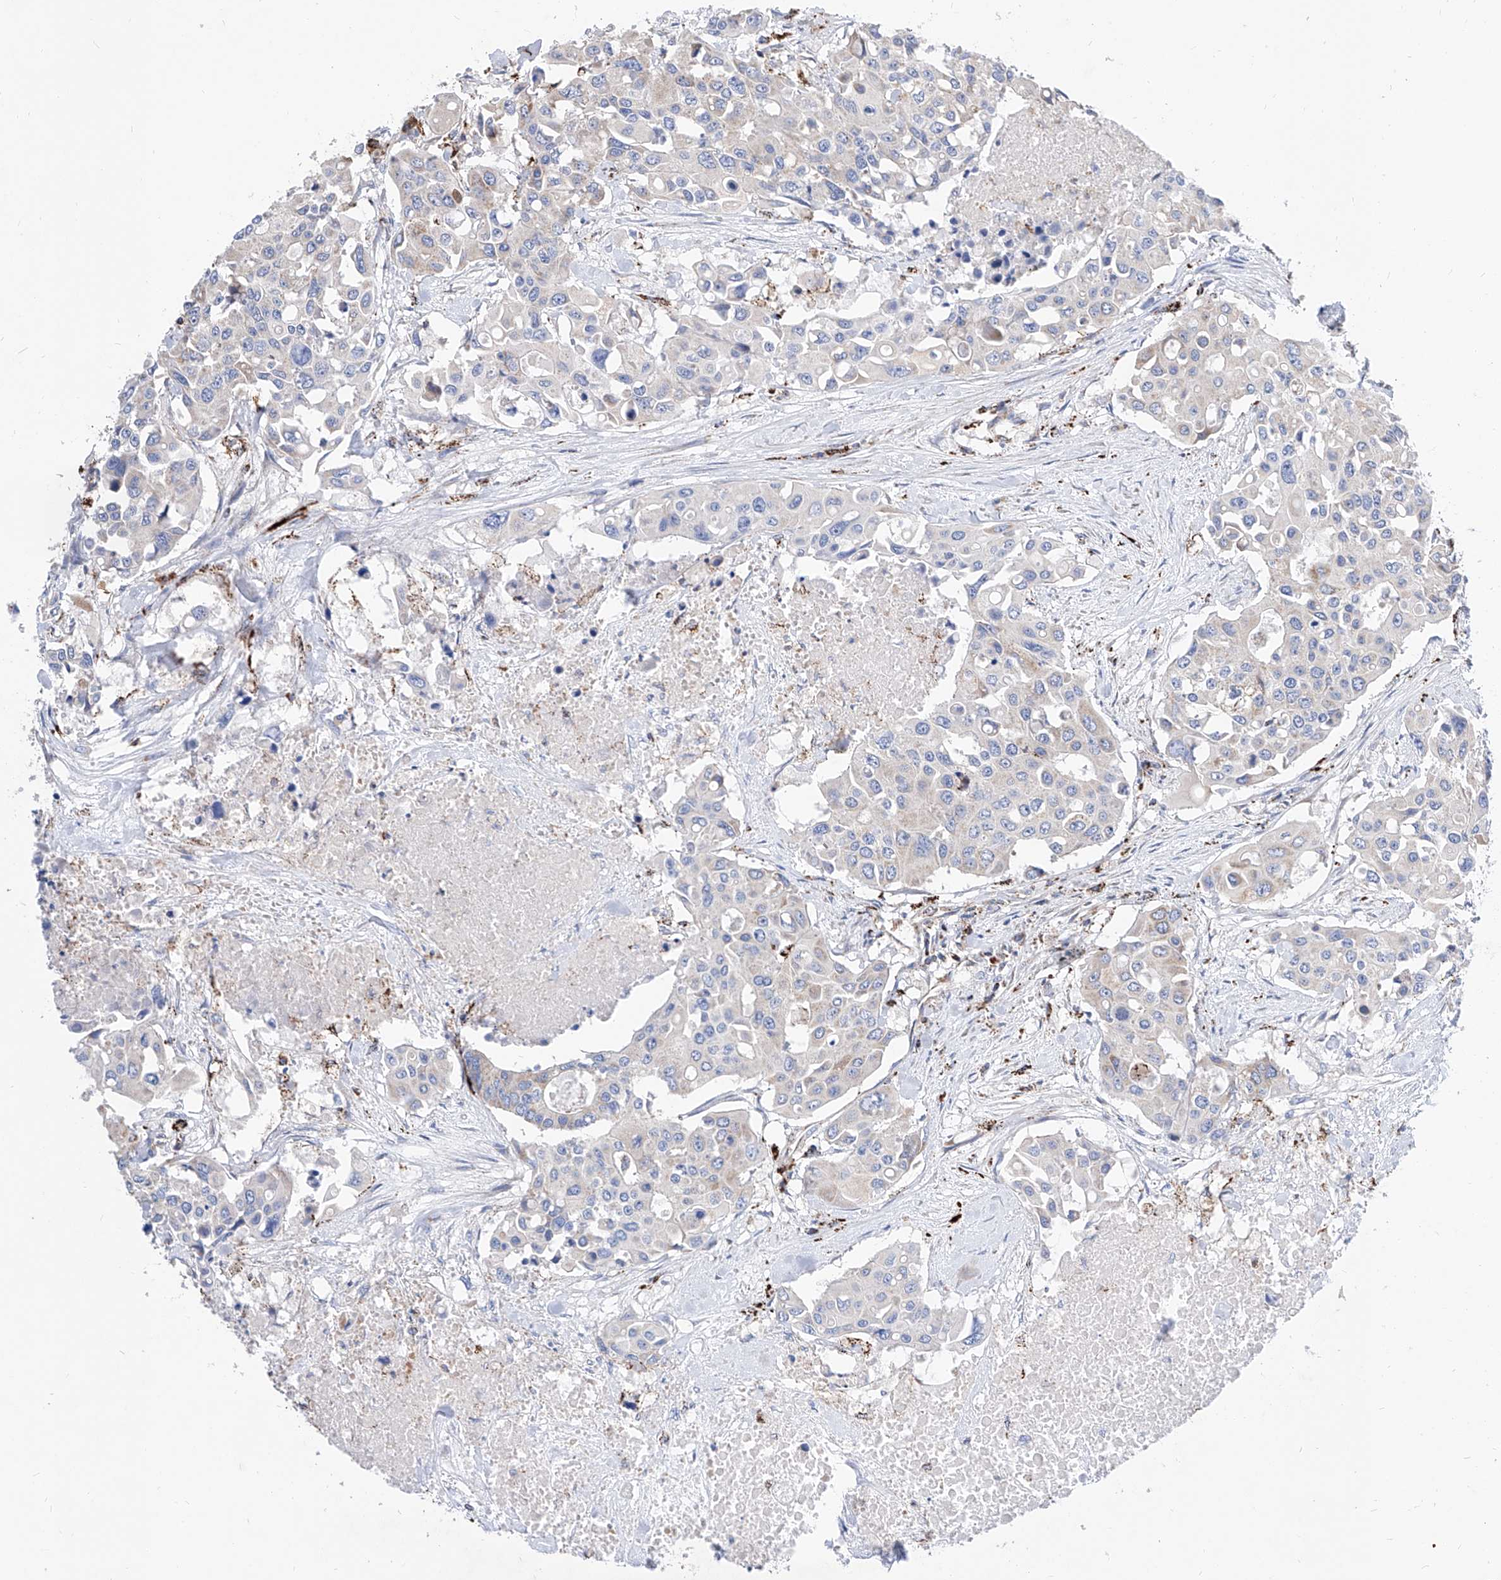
{"staining": {"intensity": "negative", "quantity": "none", "location": "none"}, "tissue": "colorectal cancer", "cell_type": "Tumor cells", "image_type": "cancer", "snomed": [{"axis": "morphology", "description": "Adenocarcinoma, NOS"}, {"axis": "topography", "description": "Colon"}], "caption": "High magnification brightfield microscopy of colorectal cancer stained with DAB (3,3'-diaminobenzidine) (brown) and counterstained with hematoxylin (blue): tumor cells show no significant positivity. The staining was performed using DAB (3,3'-diaminobenzidine) to visualize the protein expression in brown, while the nuclei were stained in blue with hematoxylin (Magnification: 20x).", "gene": "CPNE5", "patient": {"sex": "male", "age": 77}}